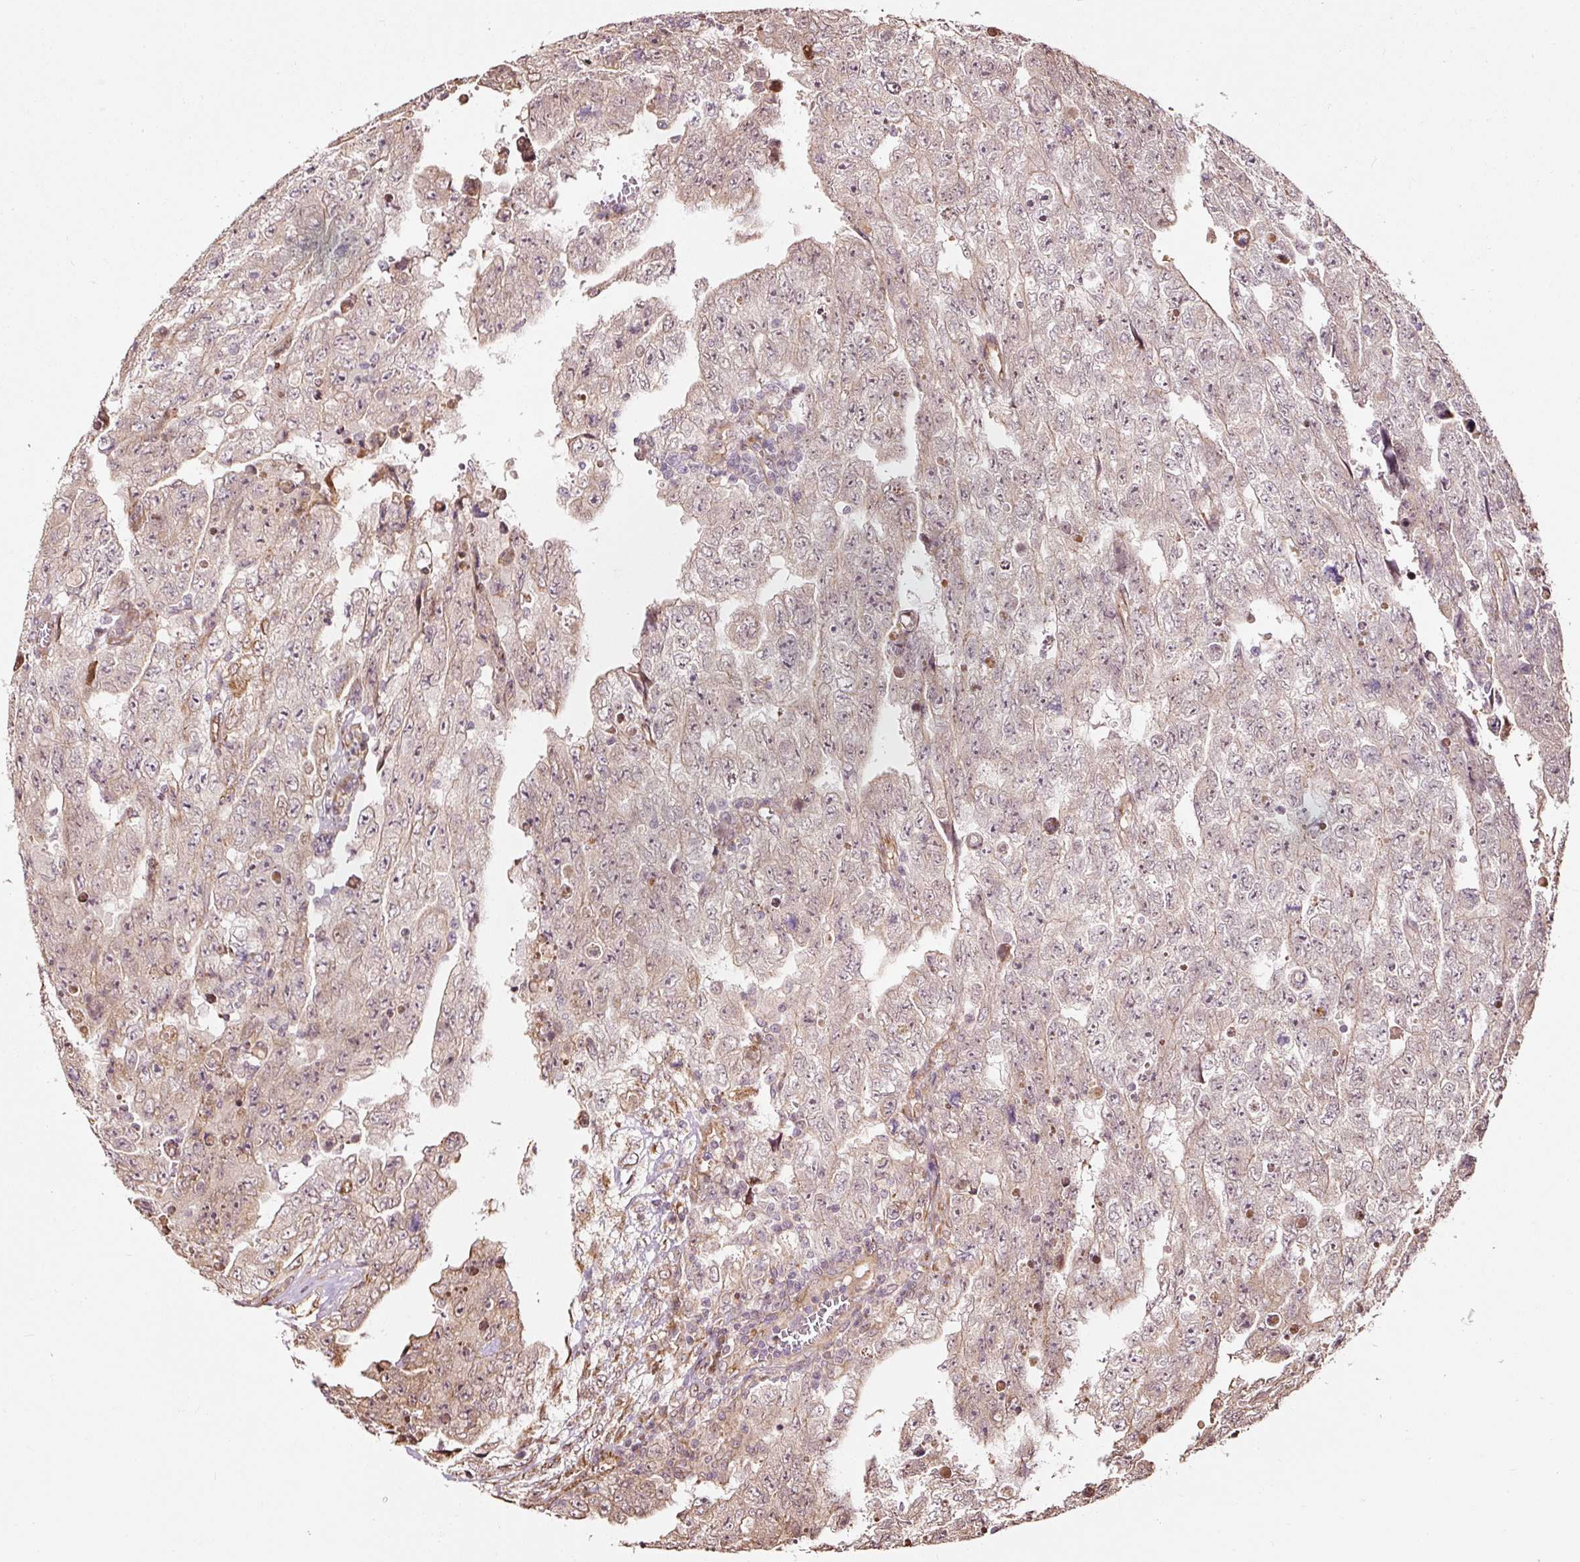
{"staining": {"intensity": "weak", "quantity": "<25%", "location": "cytoplasmic/membranous"}, "tissue": "testis cancer", "cell_type": "Tumor cells", "image_type": "cancer", "snomed": [{"axis": "morphology", "description": "Carcinoma, Embryonal, NOS"}, {"axis": "topography", "description": "Testis"}], "caption": "The immunohistochemistry photomicrograph has no significant expression in tumor cells of testis cancer (embryonal carcinoma) tissue.", "gene": "ETF1", "patient": {"sex": "male", "age": 28}}